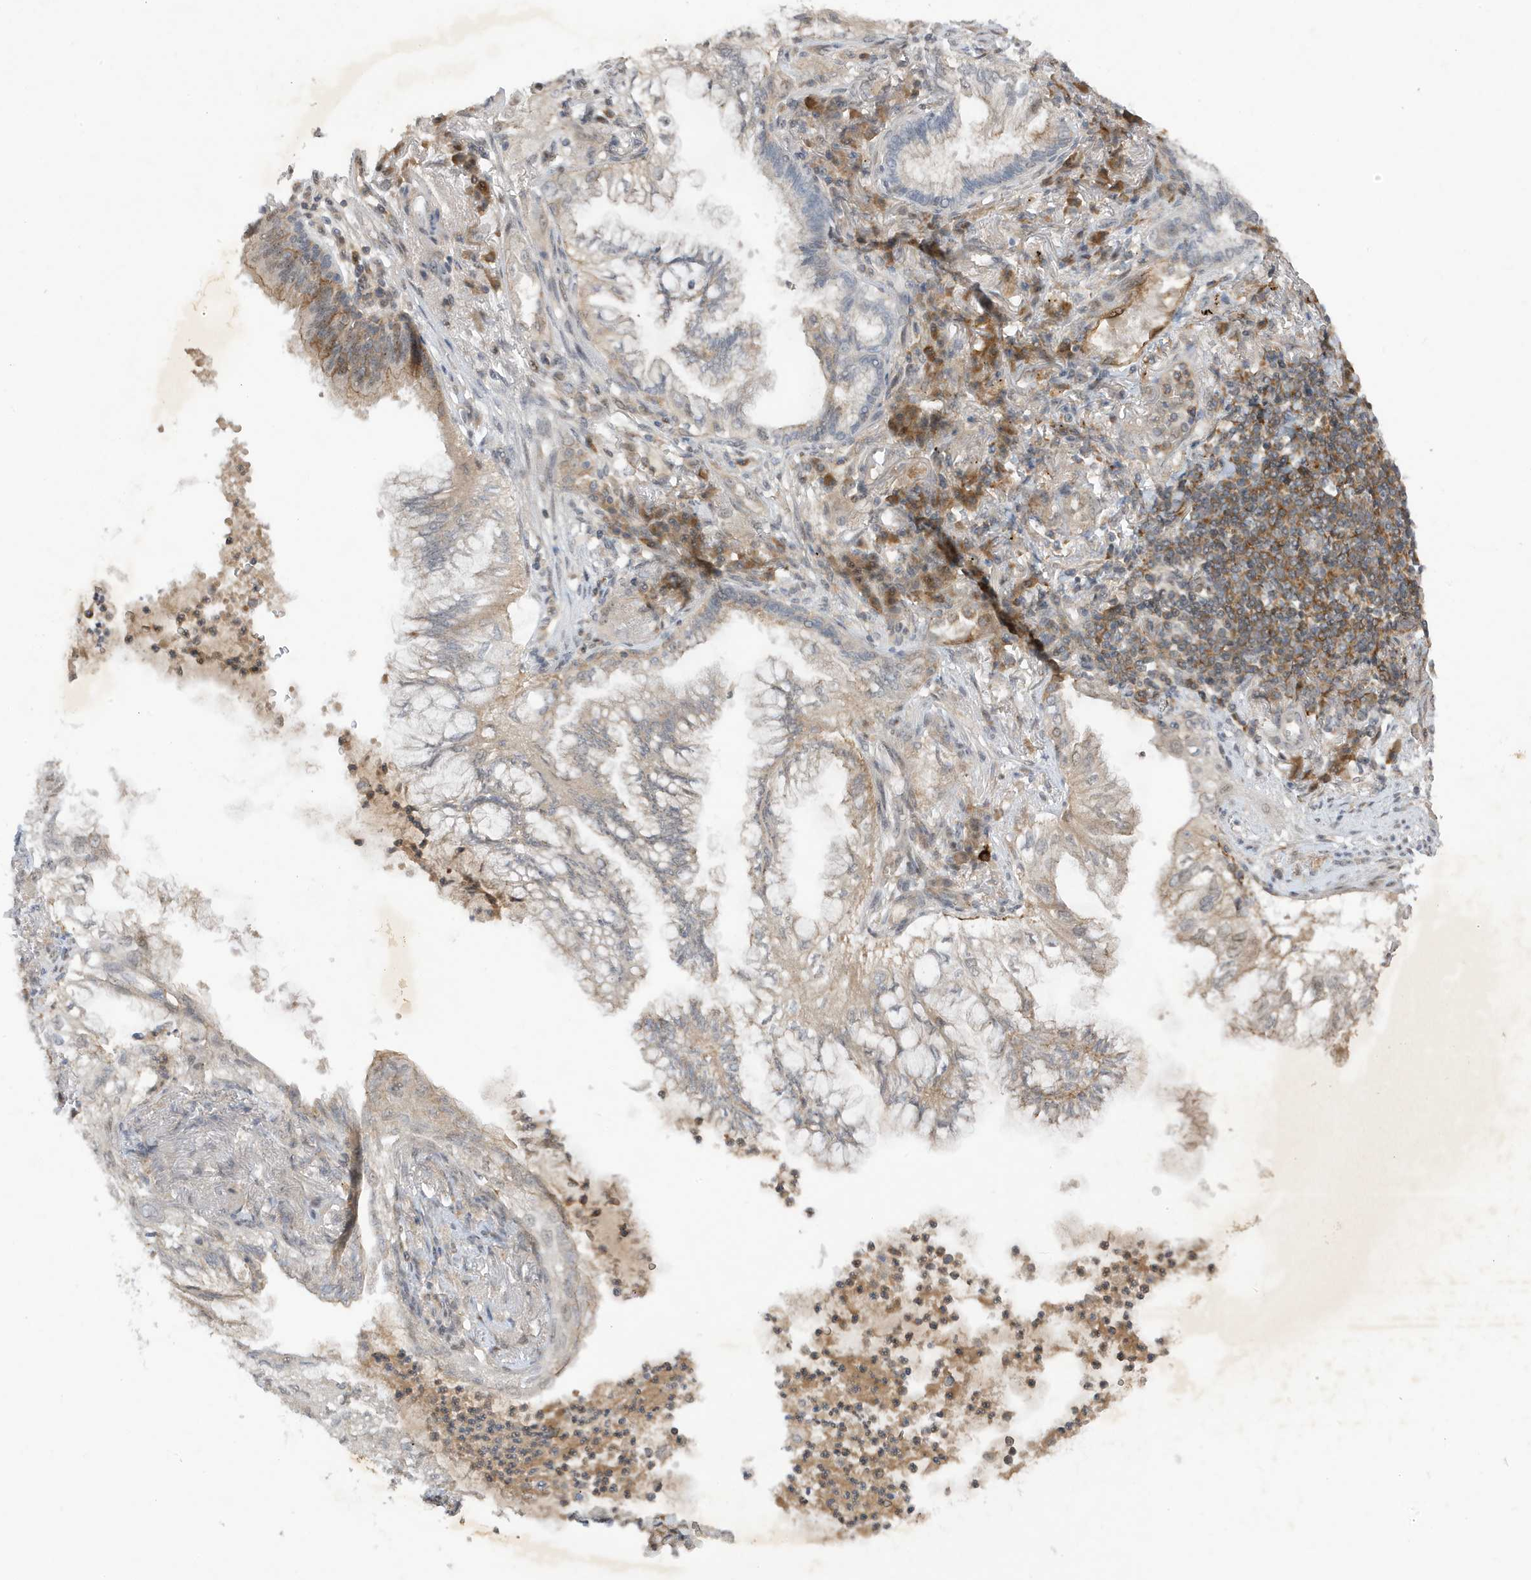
{"staining": {"intensity": "weak", "quantity": "25%-75%", "location": "cytoplasmic/membranous"}, "tissue": "lung cancer", "cell_type": "Tumor cells", "image_type": "cancer", "snomed": [{"axis": "morphology", "description": "Adenocarcinoma, NOS"}, {"axis": "topography", "description": "Lung"}], "caption": "Brown immunohistochemical staining in human lung cancer demonstrates weak cytoplasmic/membranous staining in approximately 25%-75% of tumor cells.", "gene": "MAST3", "patient": {"sex": "female", "age": 70}}